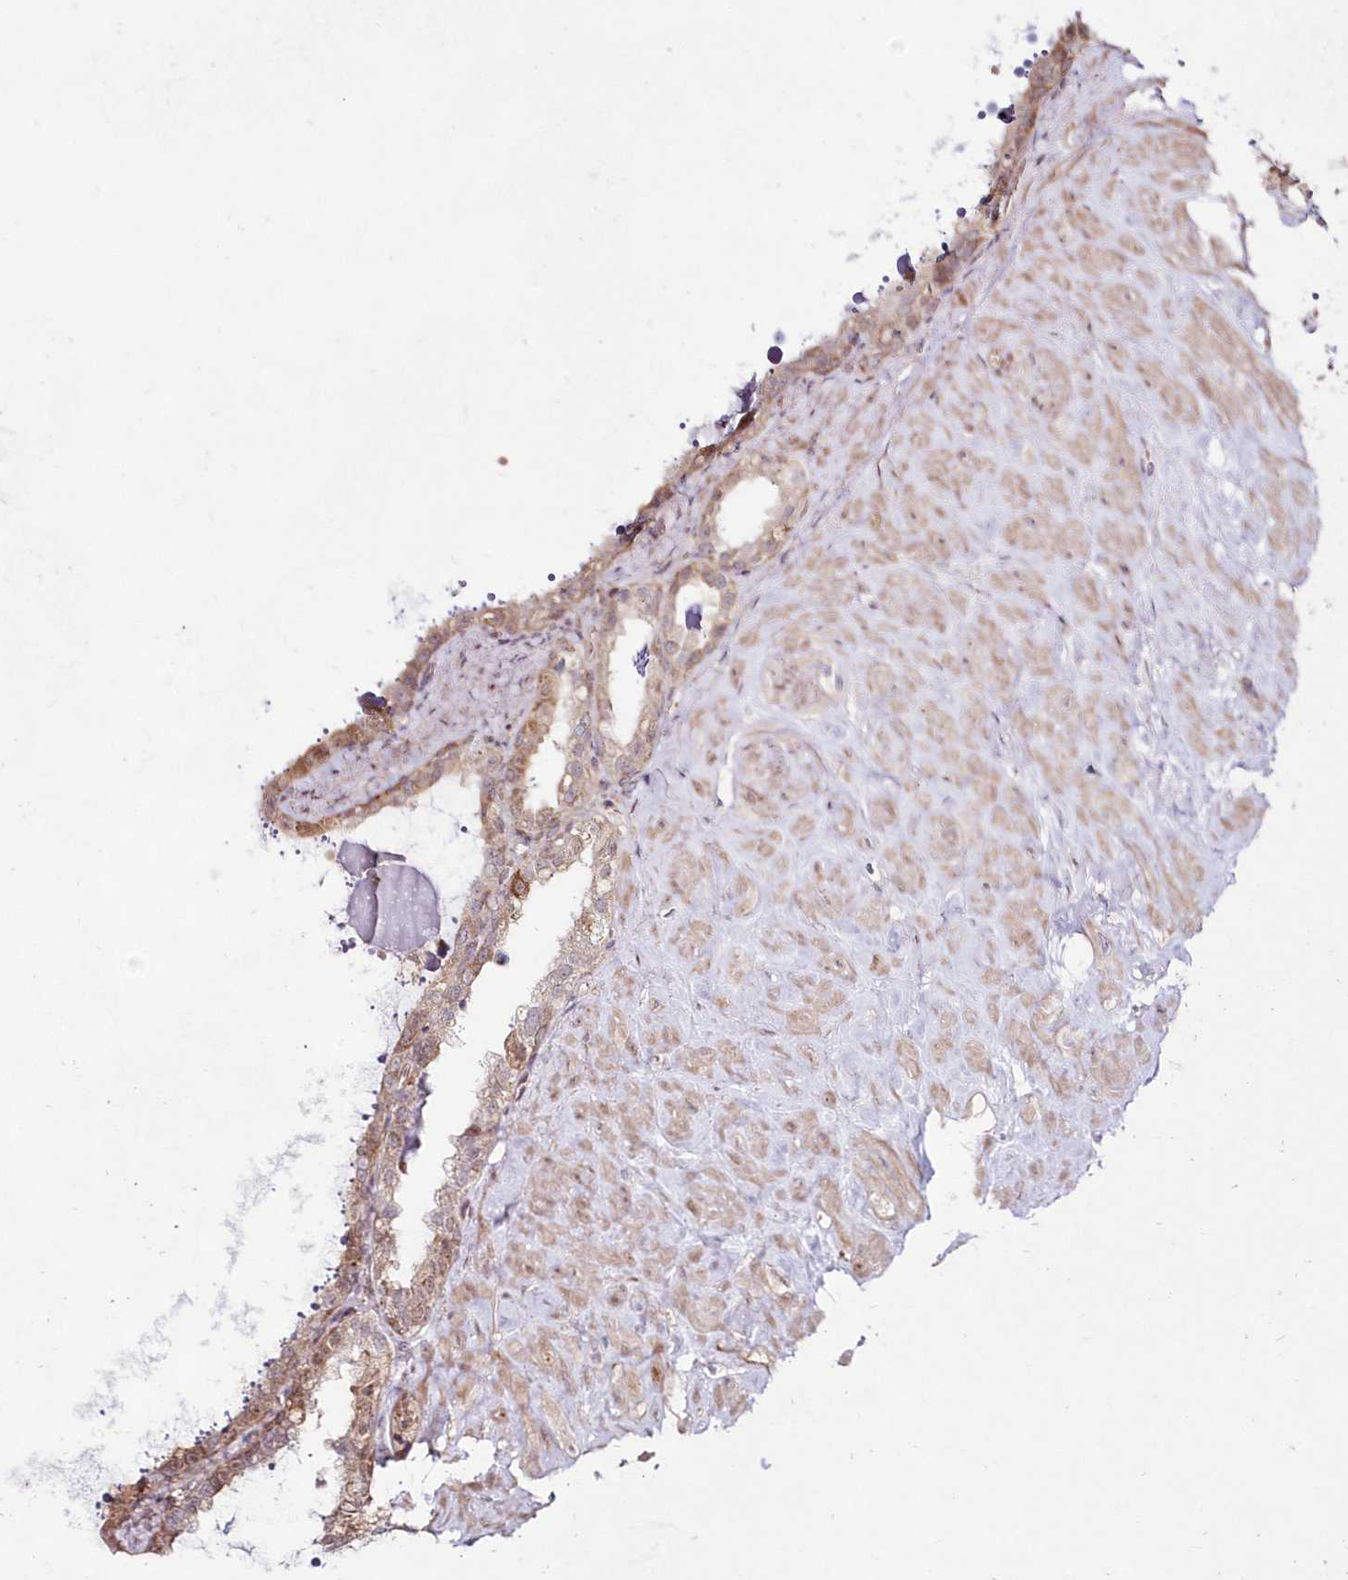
{"staining": {"intensity": "weak", "quantity": "25%-75%", "location": "cytoplasmic/membranous,nuclear"}, "tissue": "seminal vesicle", "cell_type": "Glandular cells", "image_type": "normal", "snomed": [{"axis": "morphology", "description": "Normal tissue, NOS"}, {"axis": "topography", "description": "Seminal veicle"}], "caption": "Immunohistochemical staining of benign seminal vesicle shows weak cytoplasmic/membranous,nuclear protein positivity in approximately 25%-75% of glandular cells.", "gene": "IMPA1", "patient": {"sex": "male", "age": 68}}